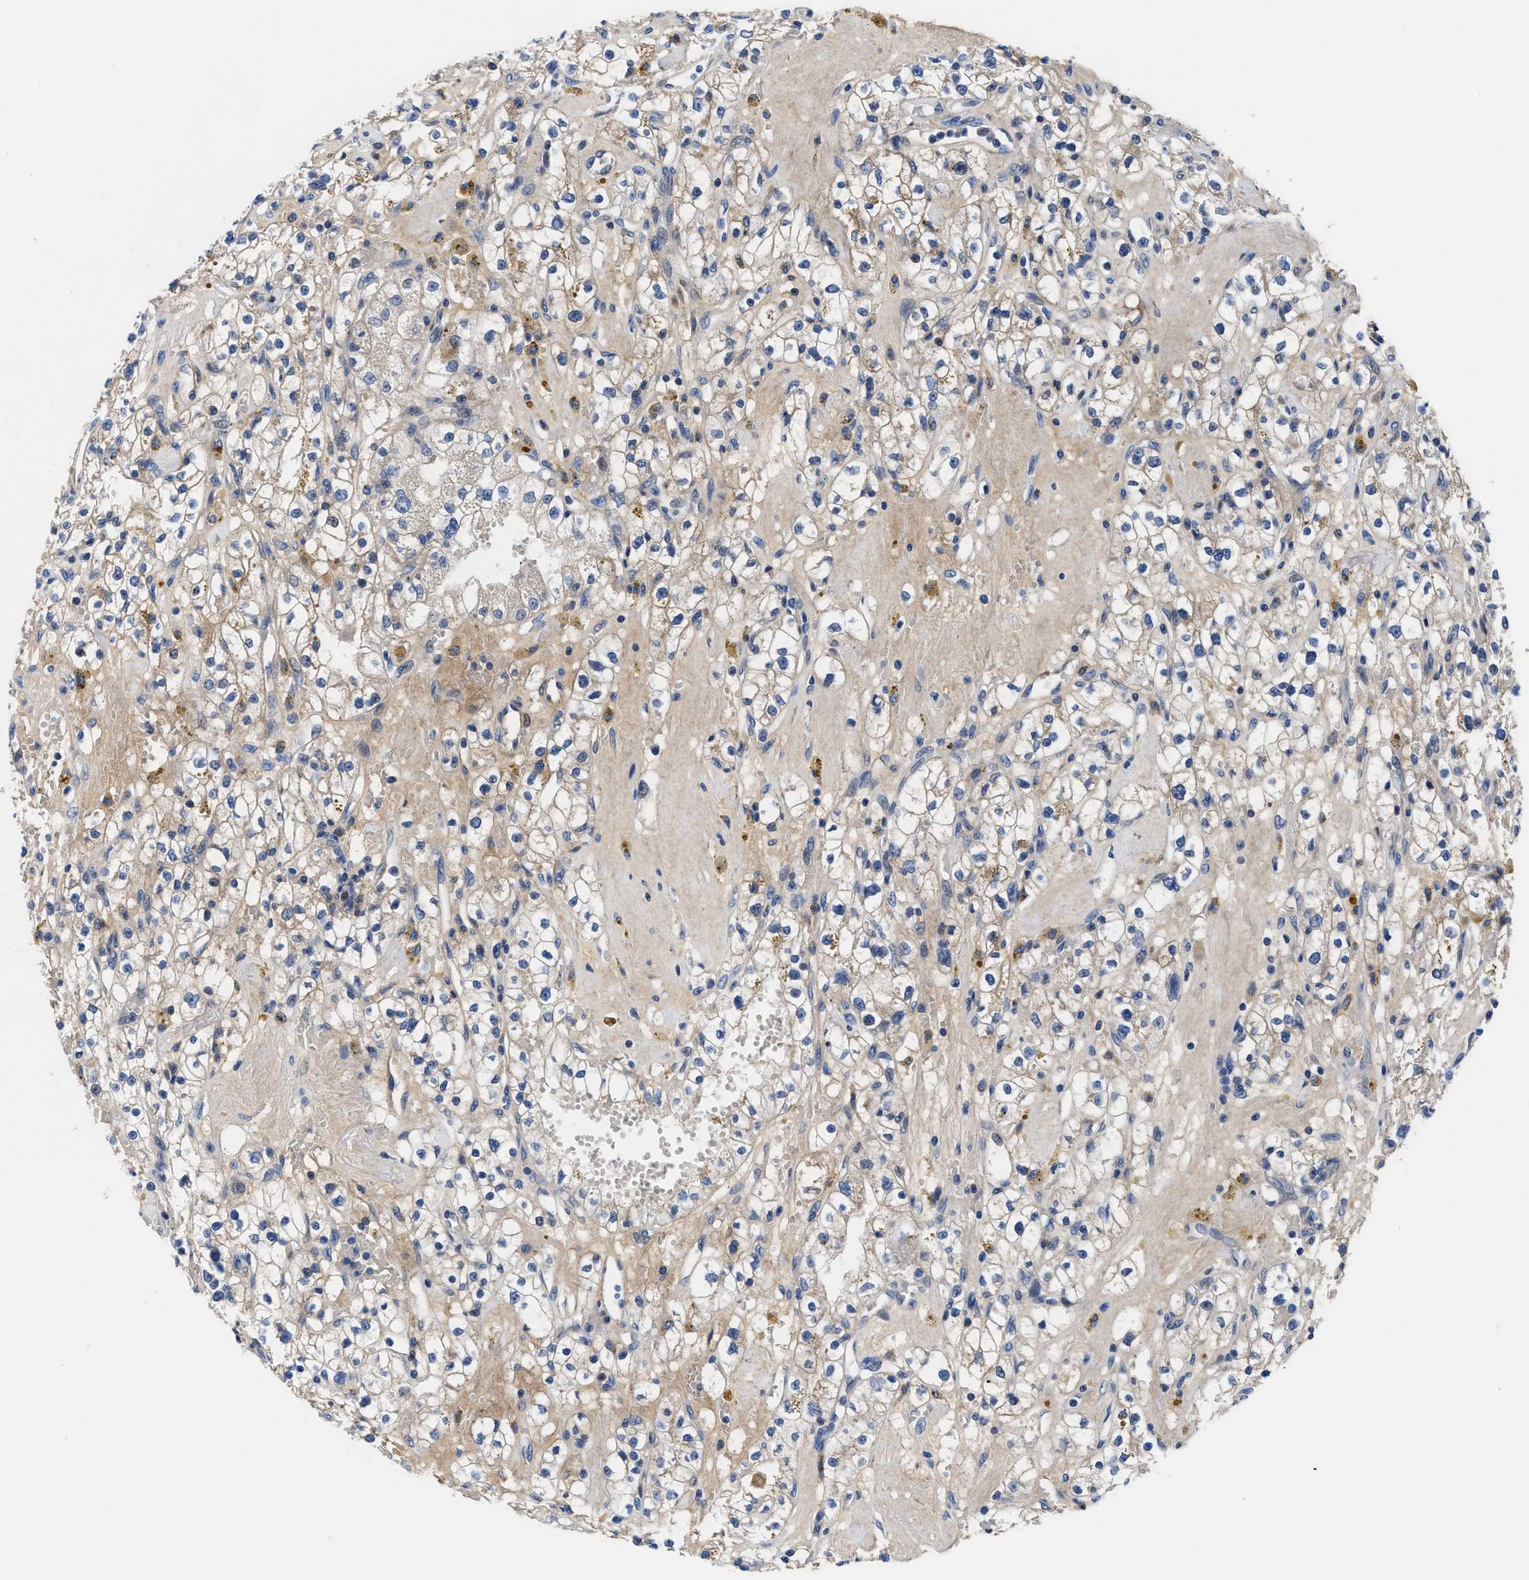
{"staining": {"intensity": "weak", "quantity": "<25%", "location": "cytoplasmic/membranous"}, "tissue": "renal cancer", "cell_type": "Tumor cells", "image_type": "cancer", "snomed": [{"axis": "morphology", "description": "Adenocarcinoma, NOS"}, {"axis": "topography", "description": "Kidney"}], "caption": "High magnification brightfield microscopy of adenocarcinoma (renal) stained with DAB (brown) and counterstained with hematoxylin (blue): tumor cells show no significant staining.", "gene": "DHRS13", "patient": {"sex": "male", "age": 56}}